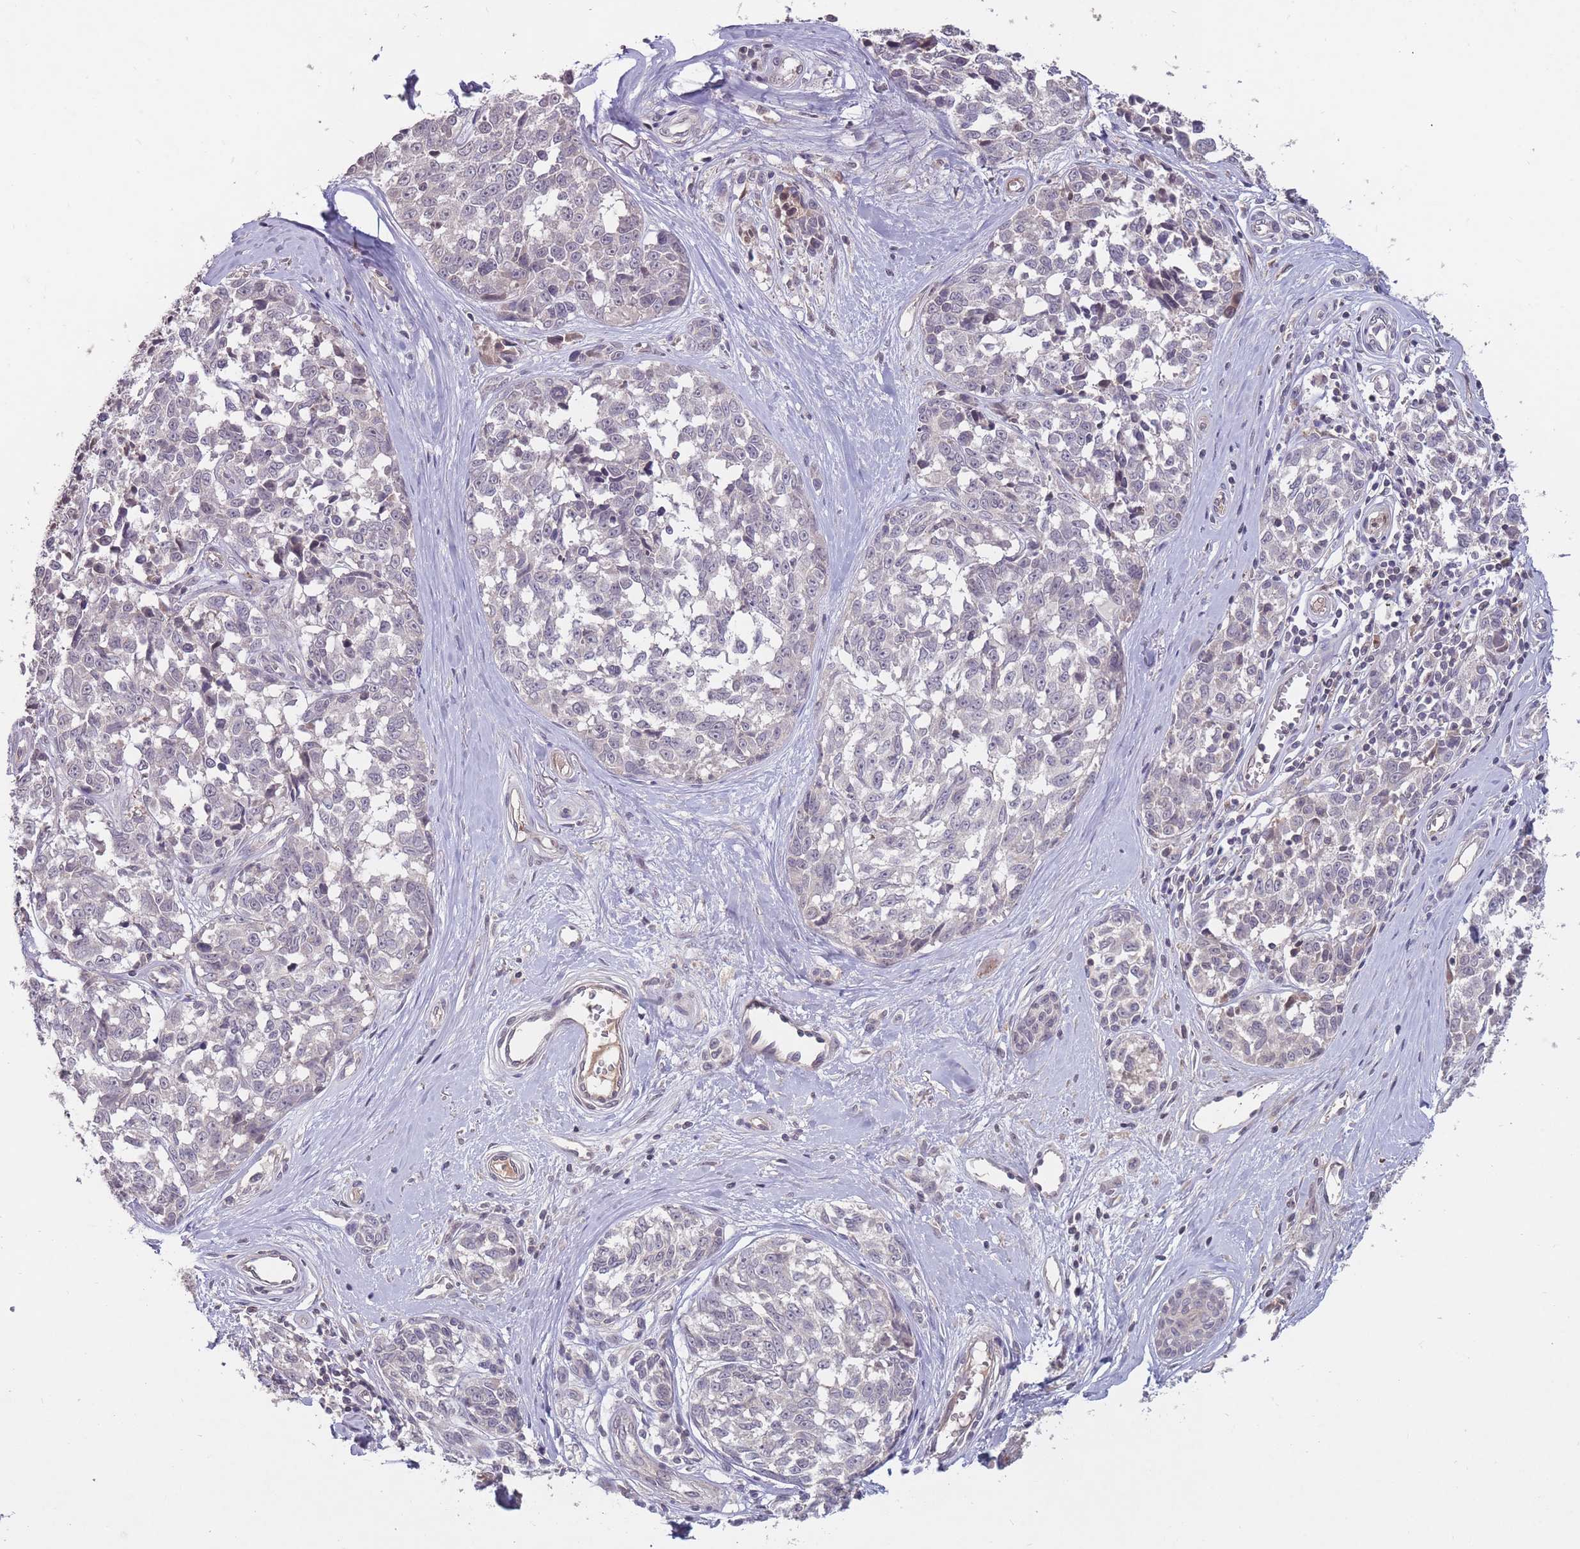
{"staining": {"intensity": "negative", "quantity": "none", "location": "none"}, "tissue": "melanoma", "cell_type": "Tumor cells", "image_type": "cancer", "snomed": [{"axis": "morphology", "description": "Normal tissue, NOS"}, {"axis": "morphology", "description": "Malignant melanoma, NOS"}, {"axis": "topography", "description": "Skin"}], "caption": "This is an IHC image of human melanoma. There is no staining in tumor cells.", "gene": "ADCYAP1R1", "patient": {"sex": "female", "age": 64}}